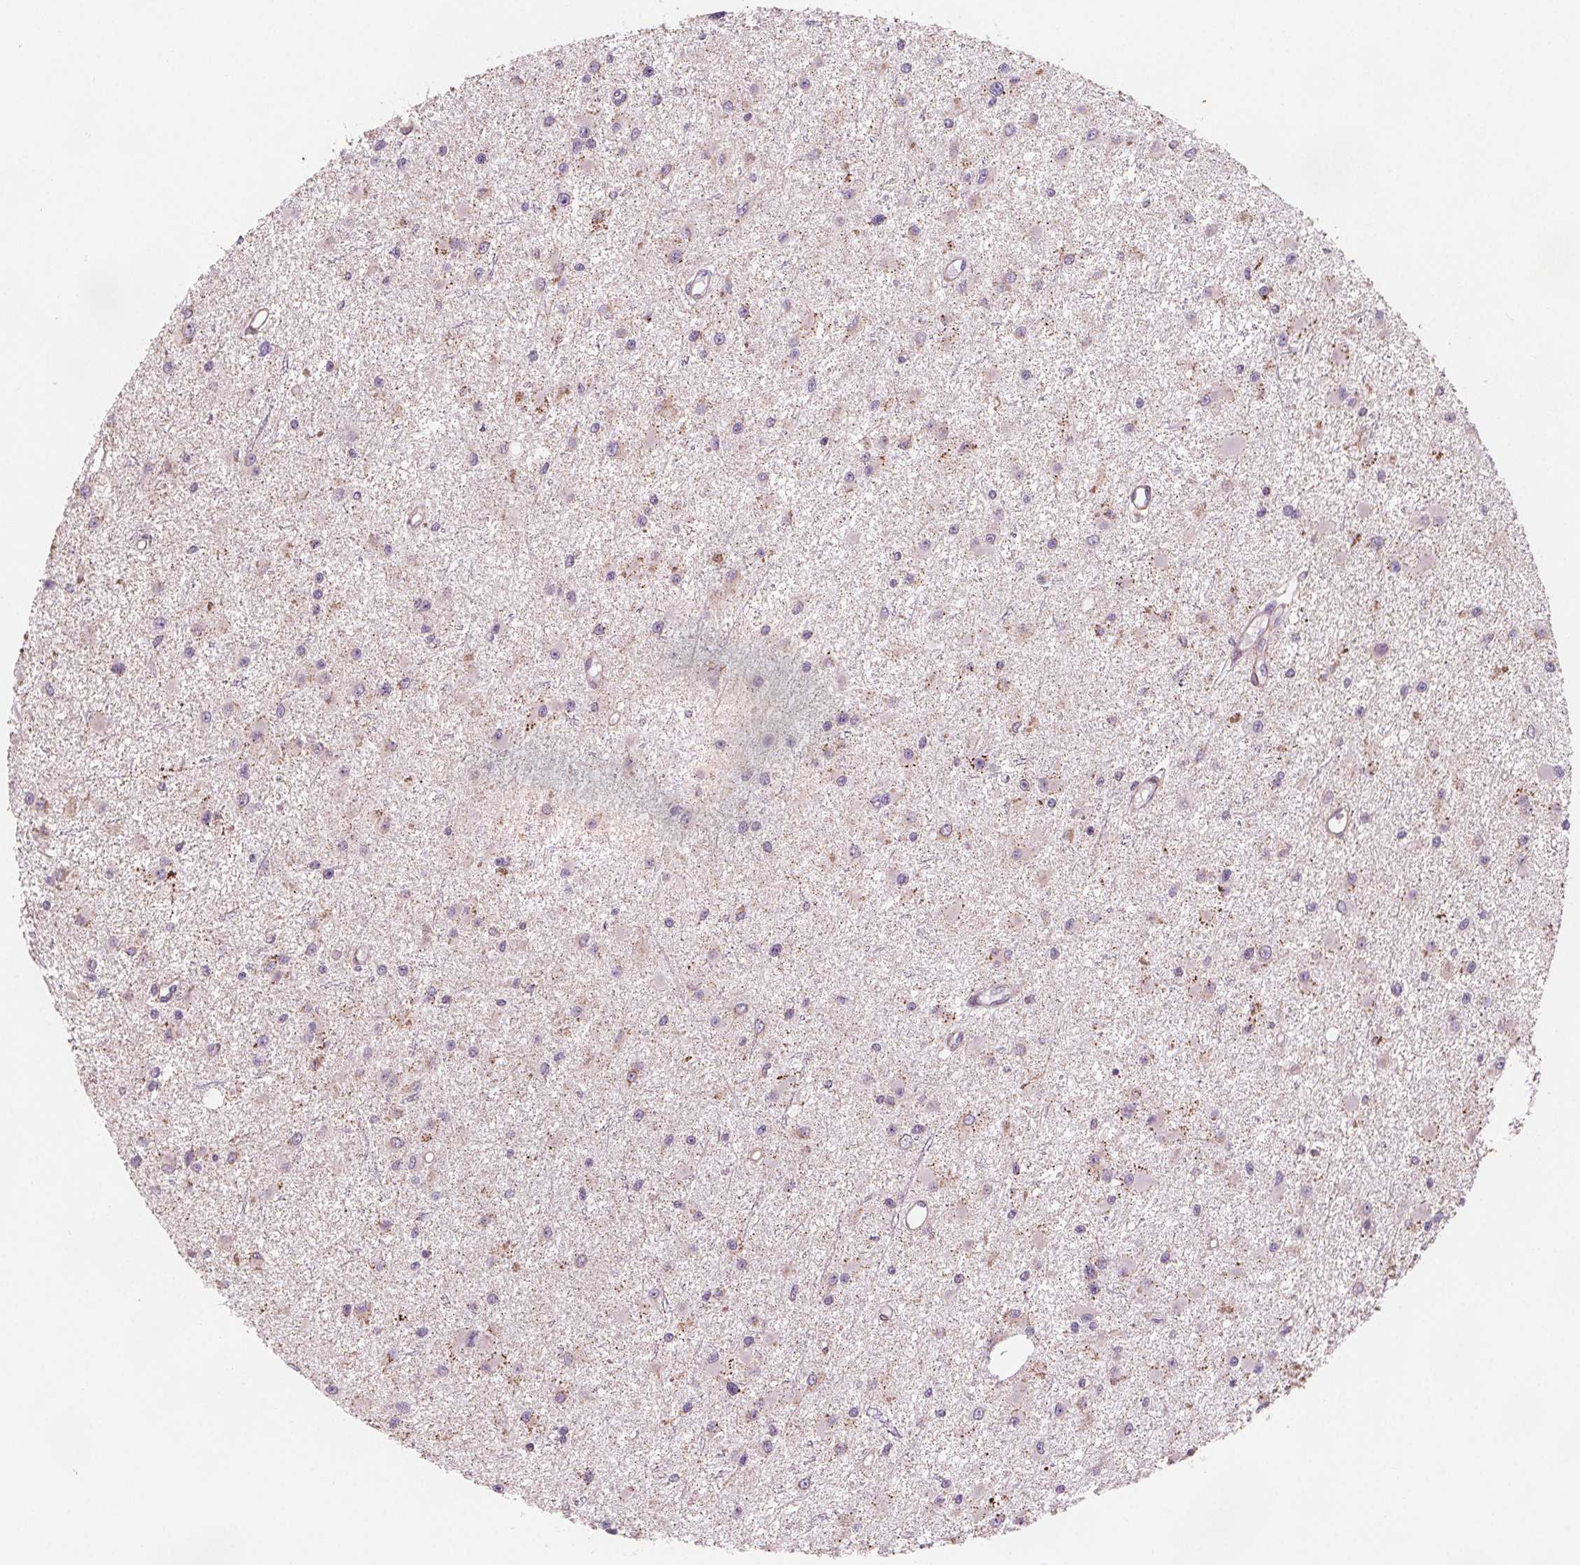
{"staining": {"intensity": "negative", "quantity": "none", "location": "none"}, "tissue": "glioma", "cell_type": "Tumor cells", "image_type": "cancer", "snomed": [{"axis": "morphology", "description": "Glioma, malignant, High grade"}, {"axis": "topography", "description": "Brain"}], "caption": "High magnification brightfield microscopy of malignant glioma (high-grade) stained with DAB (brown) and counterstained with hematoxylin (blue): tumor cells show no significant positivity. Nuclei are stained in blue.", "gene": "ADAM33", "patient": {"sex": "male", "age": 54}}